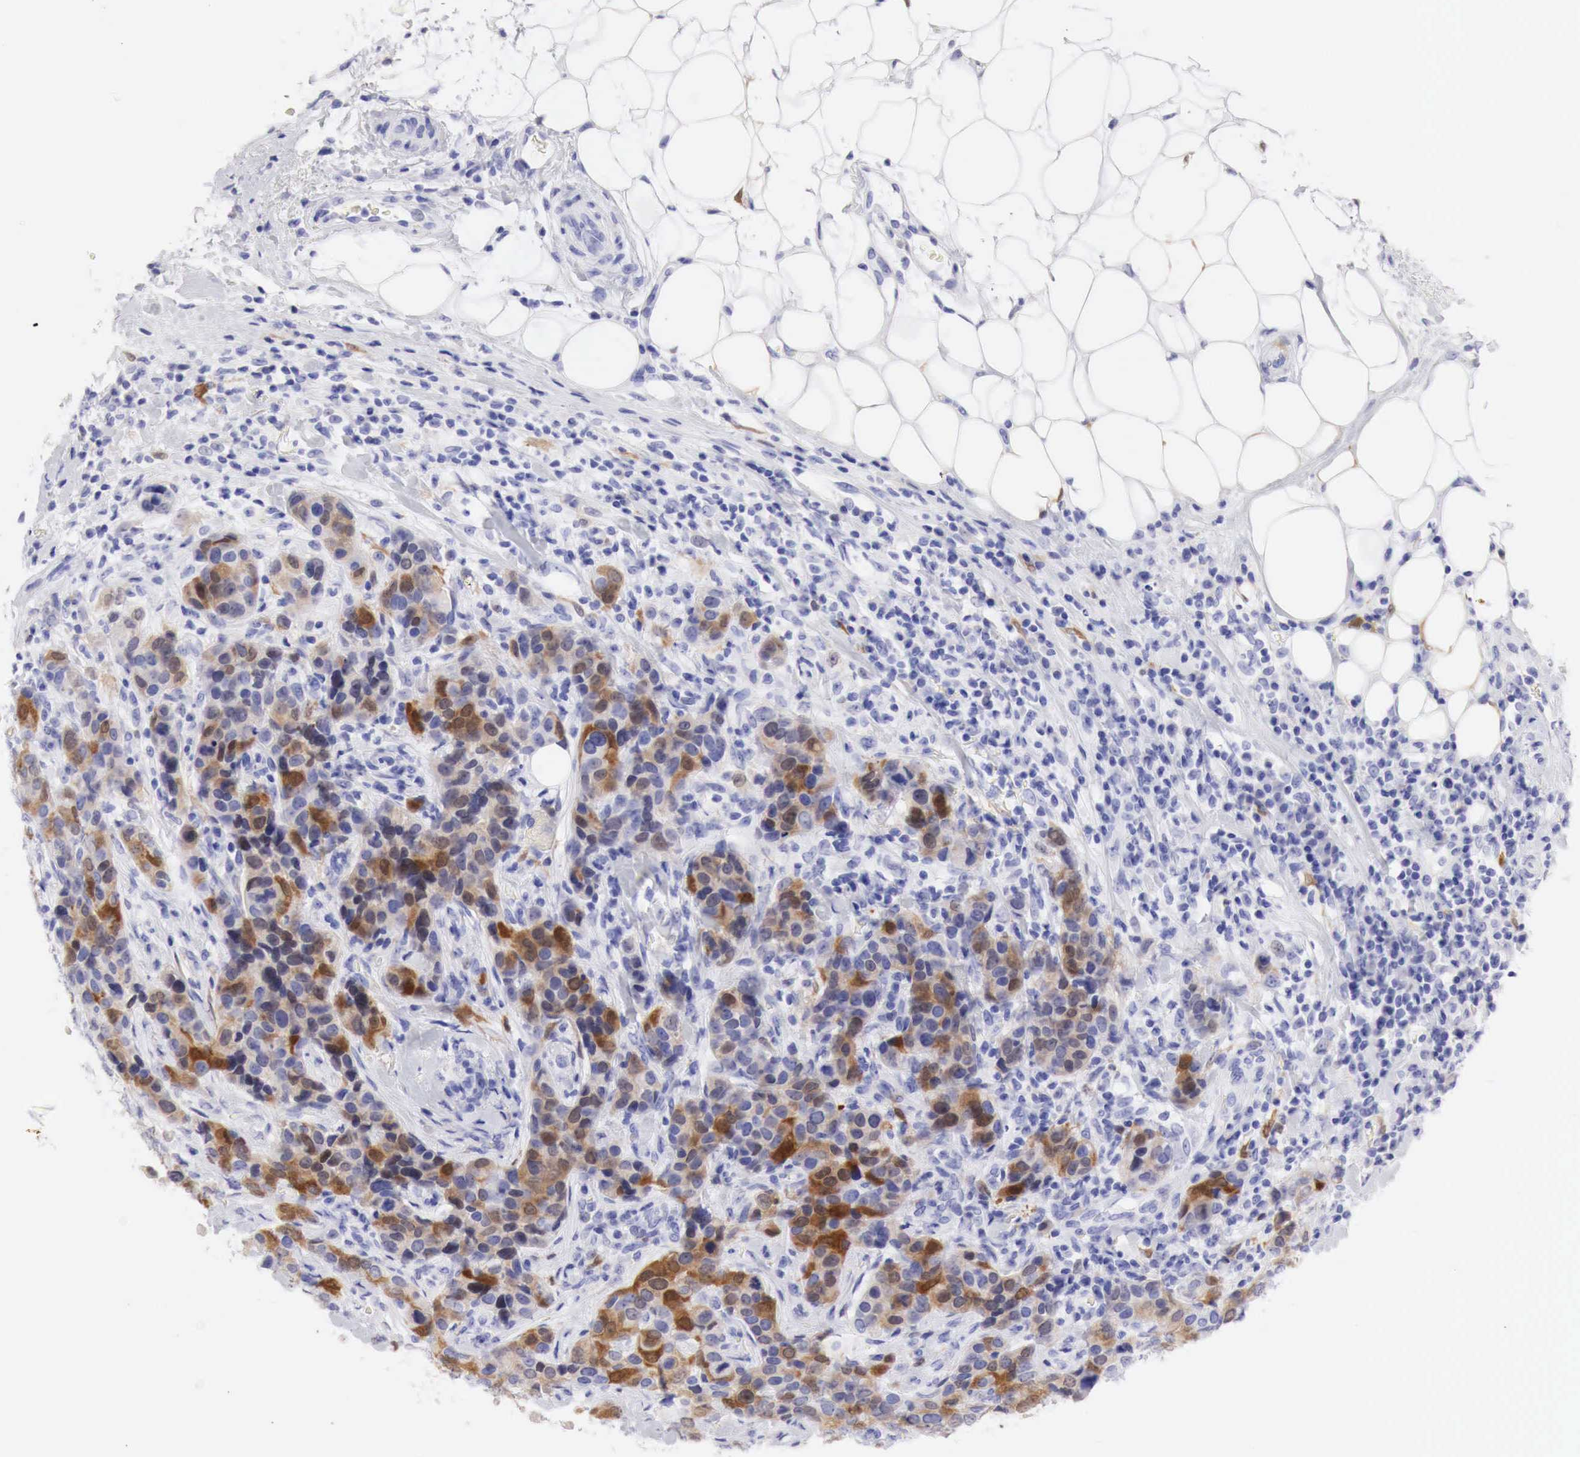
{"staining": {"intensity": "strong", "quantity": ">75%", "location": "cytoplasmic/membranous"}, "tissue": "breast cancer", "cell_type": "Tumor cells", "image_type": "cancer", "snomed": [{"axis": "morphology", "description": "Duct carcinoma"}, {"axis": "topography", "description": "Breast"}], "caption": "IHC (DAB (3,3'-diaminobenzidine)) staining of human breast cancer demonstrates strong cytoplasmic/membranous protein expression in about >75% of tumor cells.", "gene": "CDKN2A", "patient": {"sex": "female", "age": 91}}